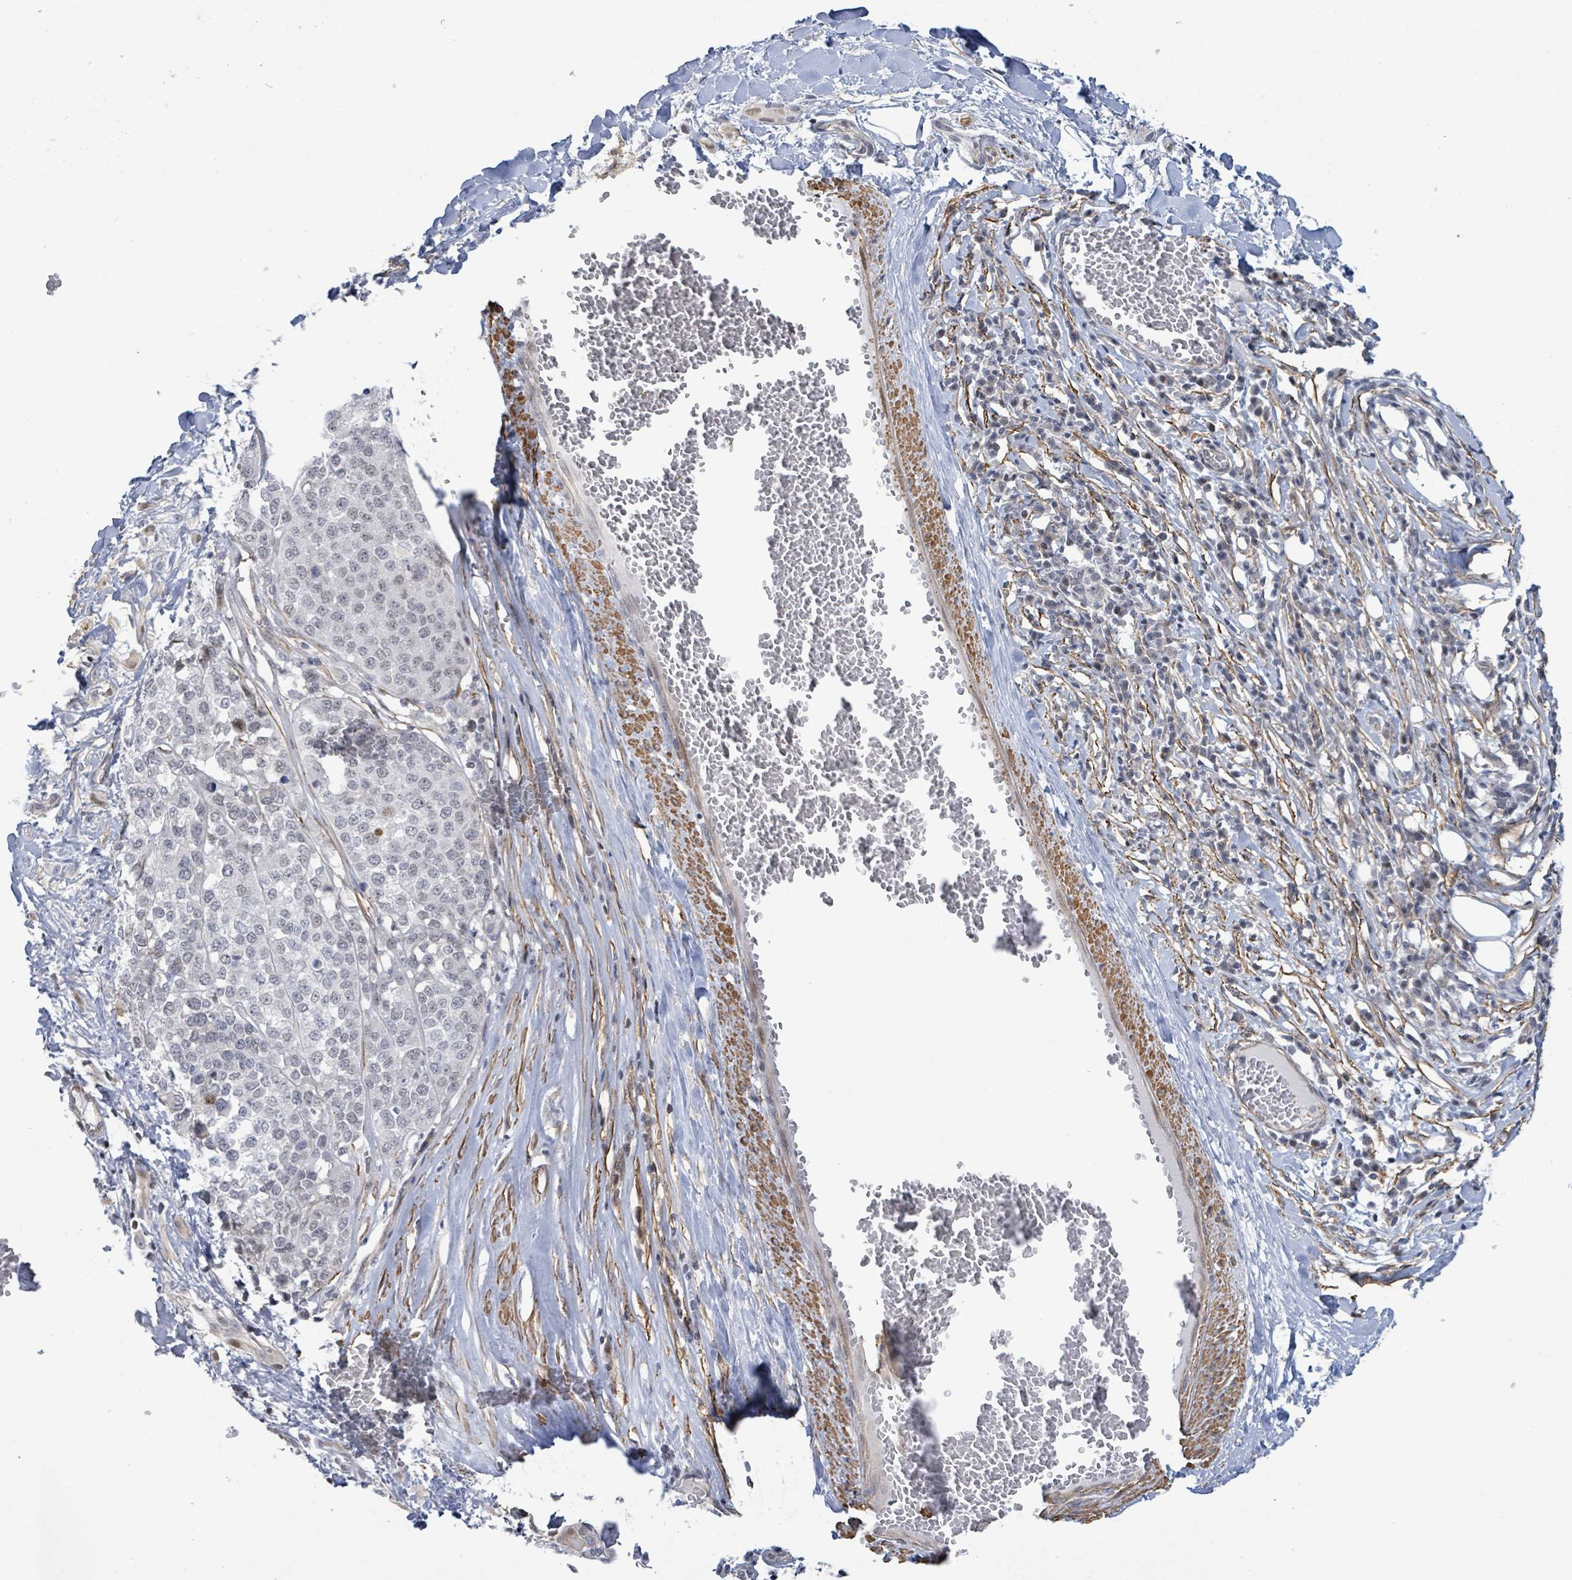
{"staining": {"intensity": "negative", "quantity": "none", "location": "none"}, "tissue": "melanoma", "cell_type": "Tumor cells", "image_type": "cancer", "snomed": [{"axis": "morphology", "description": "Malignant melanoma, Metastatic site"}, {"axis": "topography", "description": "Lymph node"}], "caption": "Immunohistochemical staining of melanoma shows no significant expression in tumor cells. (Stains: DAB (3,3'-diaminobenzidine) immunohistochemistry with hematoxylin counter stain, Microscopy: brightfield microscopy at high magnification).", "gene": "DMRTC1B", "patient": {"sex": "male", "age": 44}}